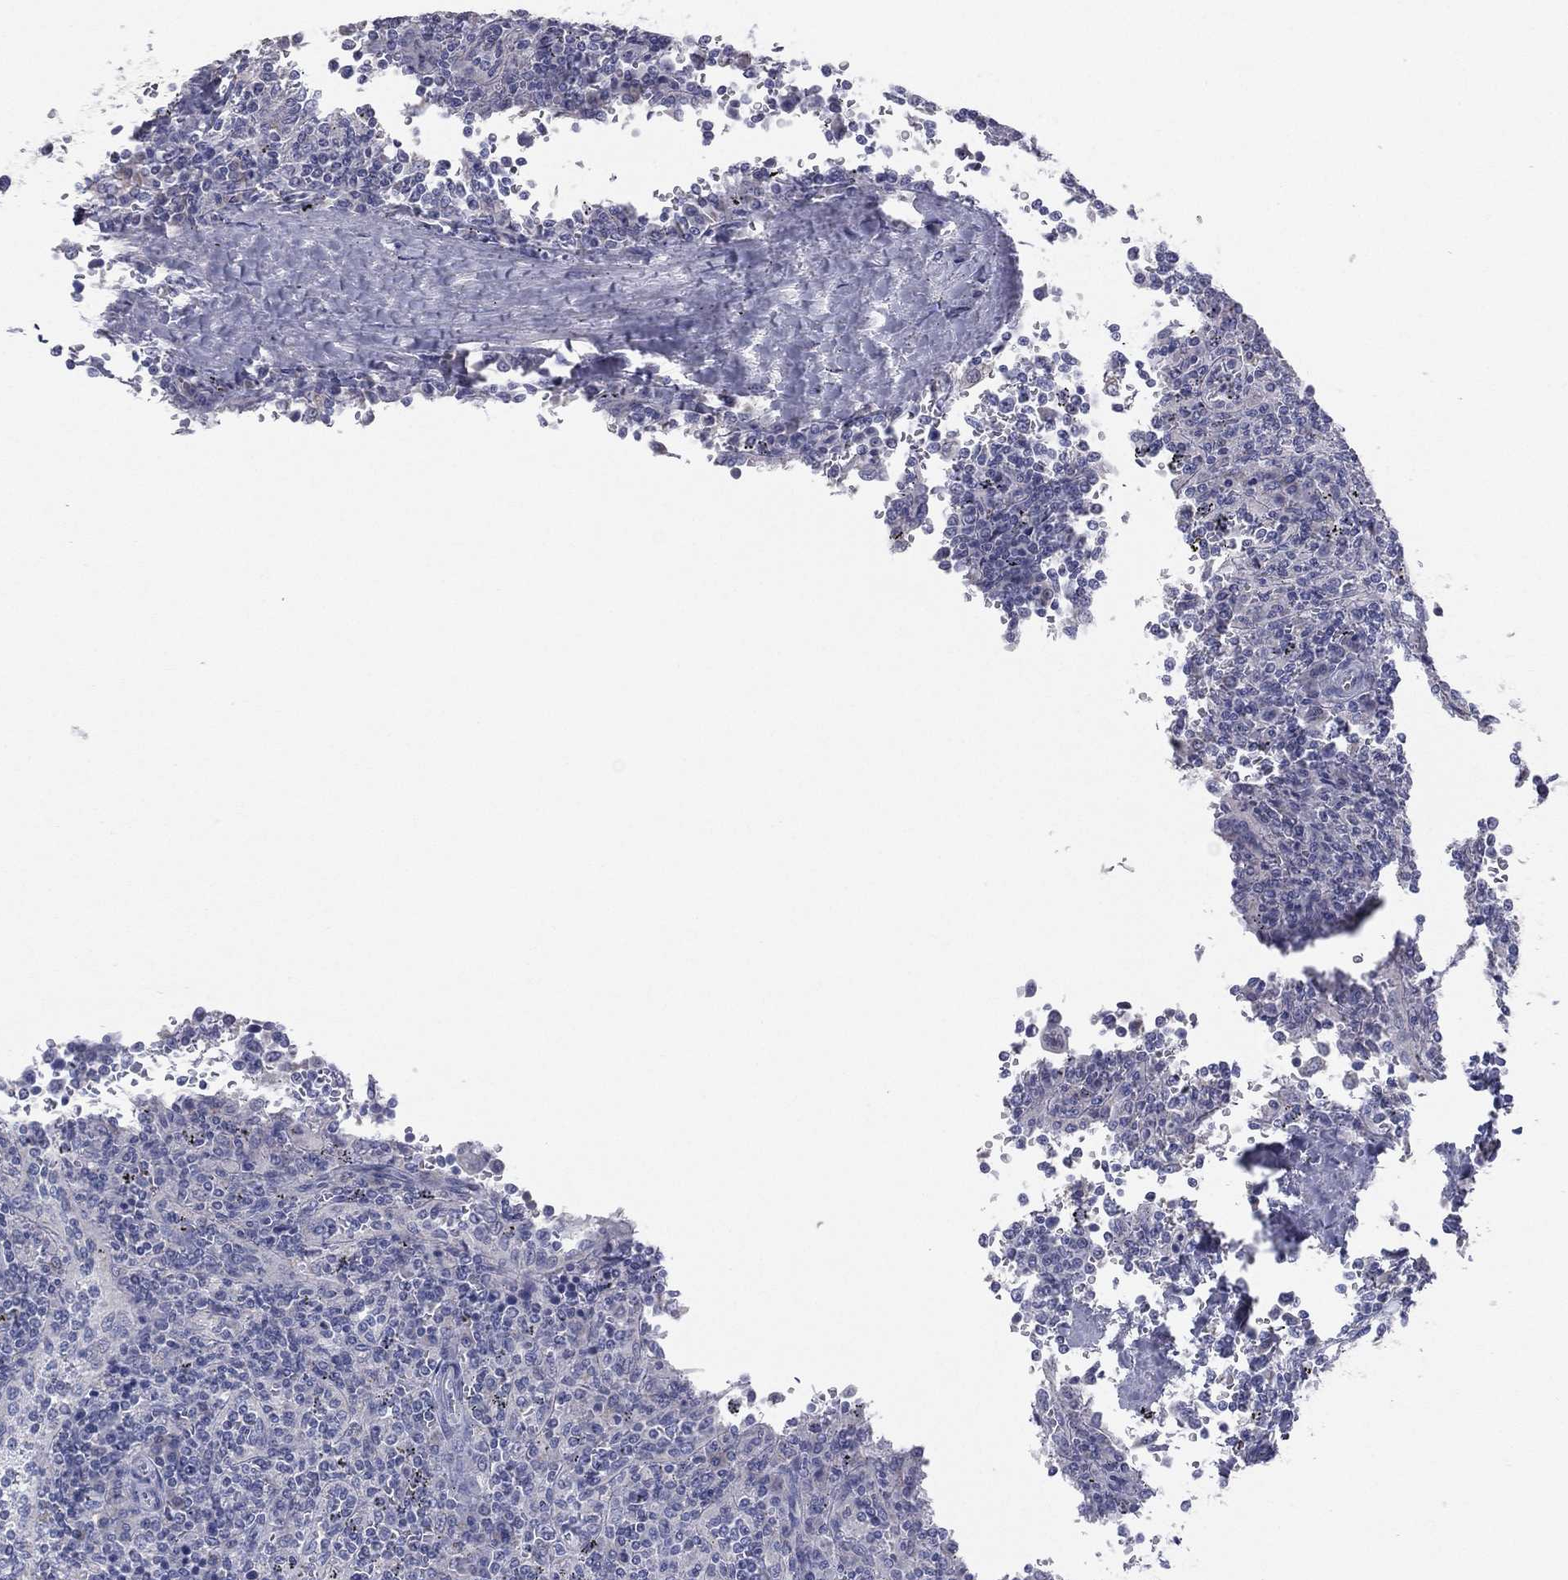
{"staining": {"intensity": "negative", "quantity": "none", "location": "none"}, "tissue": "lymphoma", "cell_type": "Tumor cells", "image_type": "cancer", "snomed": [{"axis": "morphology", "description": "Malignant lymphoma, non-Hodgkin's type, Low grade"}, {"axis": "topography", "description": "Spleen"}], "caption": "Image shows no protein expression in tumor cells of low-grade malignant lymphoma, non-Hodgkin's type tissue.", "gene": "STK31", "patient": {"sex": "male", "age": 62}}